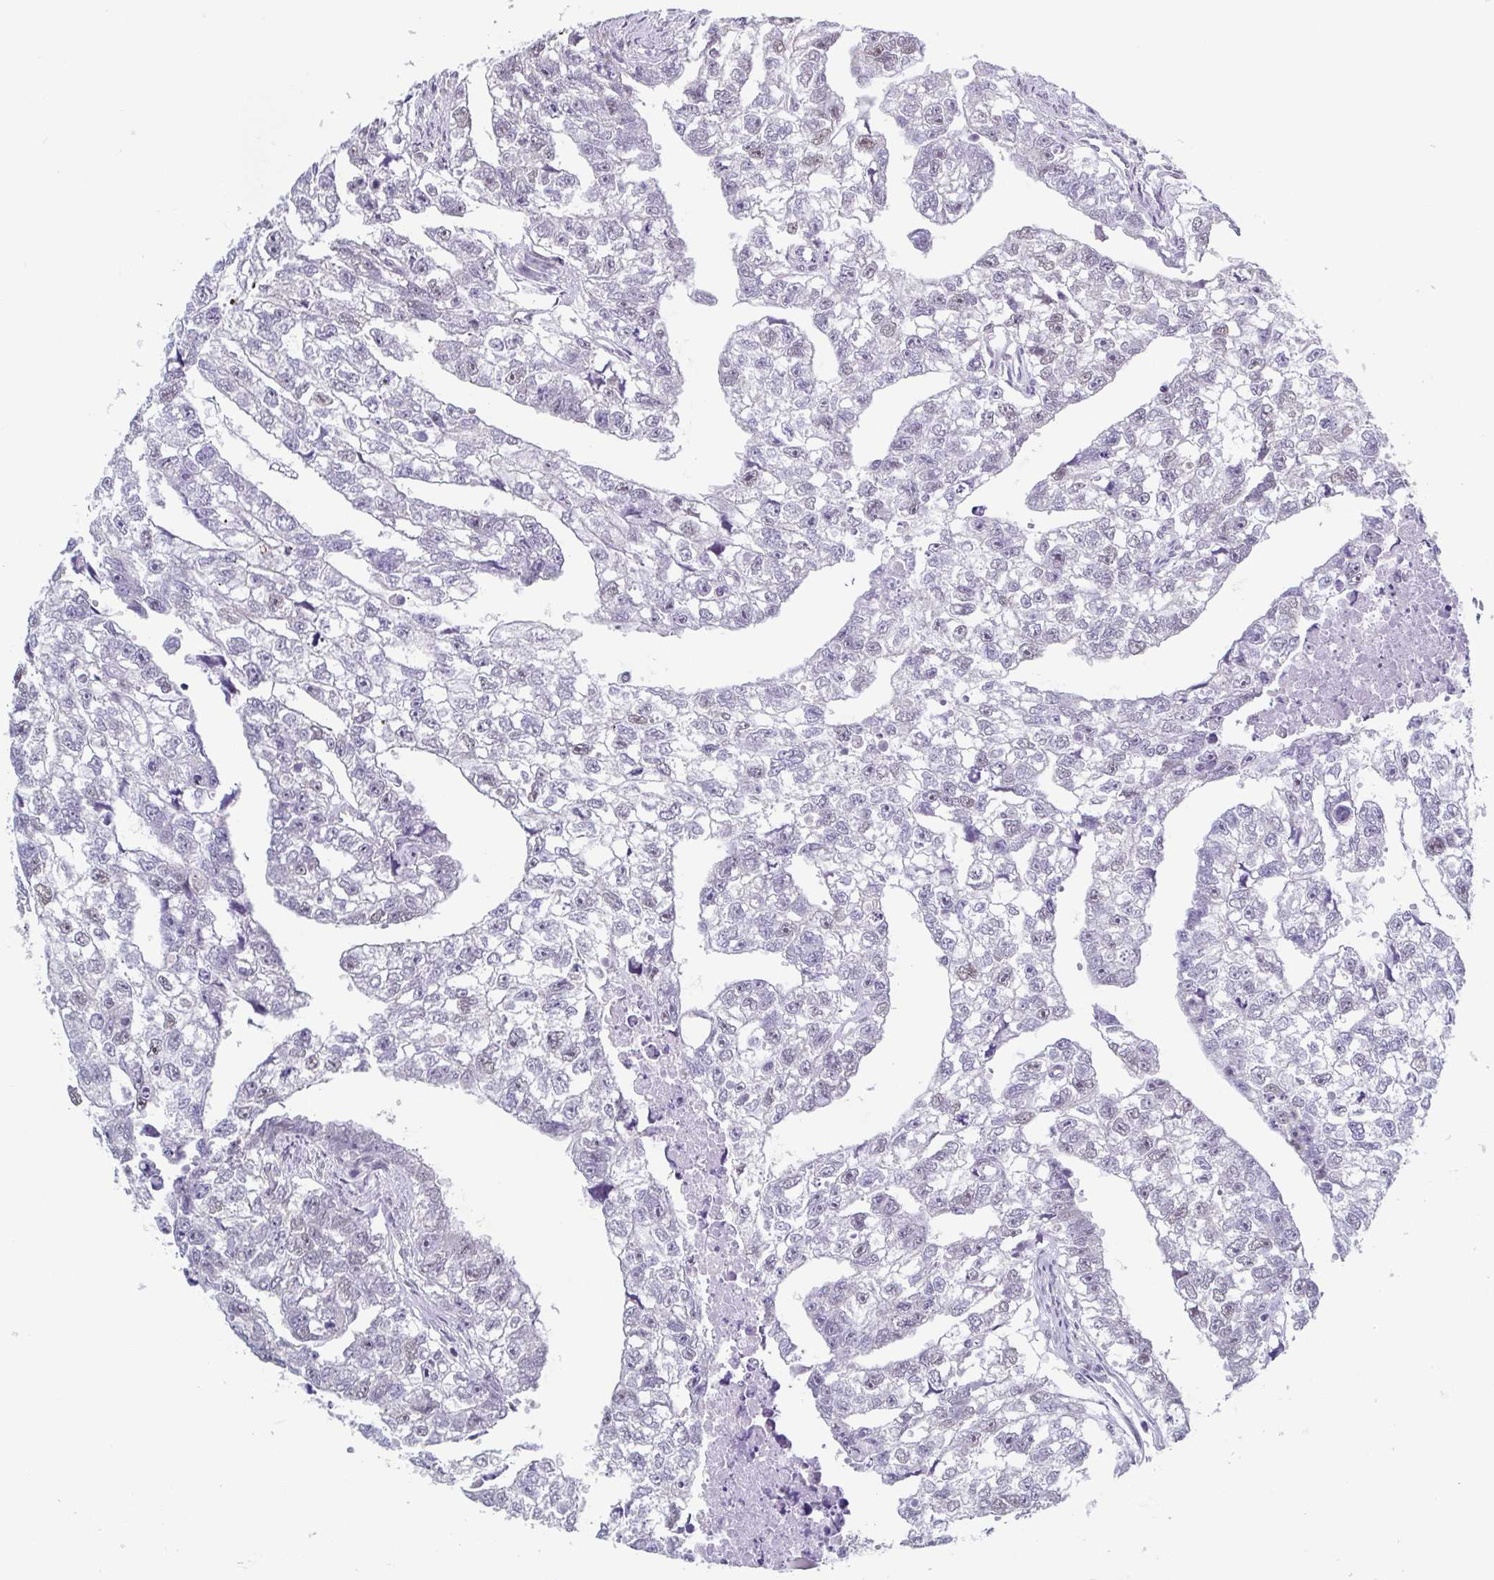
{"staining": {"intensity": "weak", "quantity": "<25%", "location": "nuclear"}, "tissue": "testis cancer", "cell_type": "Tumor cells", "image_type": "cancer", "snomed": [{"axis": "morphology", "description": "Carcinoma, Embryonal, NOS"}, {"axis": "morphology", "description": "Teratoma, malignant, NOS"}, {"axis": "topography", "description": "Testis"}], "caption": "Tumor cells are negative for brown protein staining in testis cancer (embryonal carcinoma). (DAB immunohistochemistry, high magnification).", "gene": "TMEM92", "patient": {"sex": "male", "age": 44}}